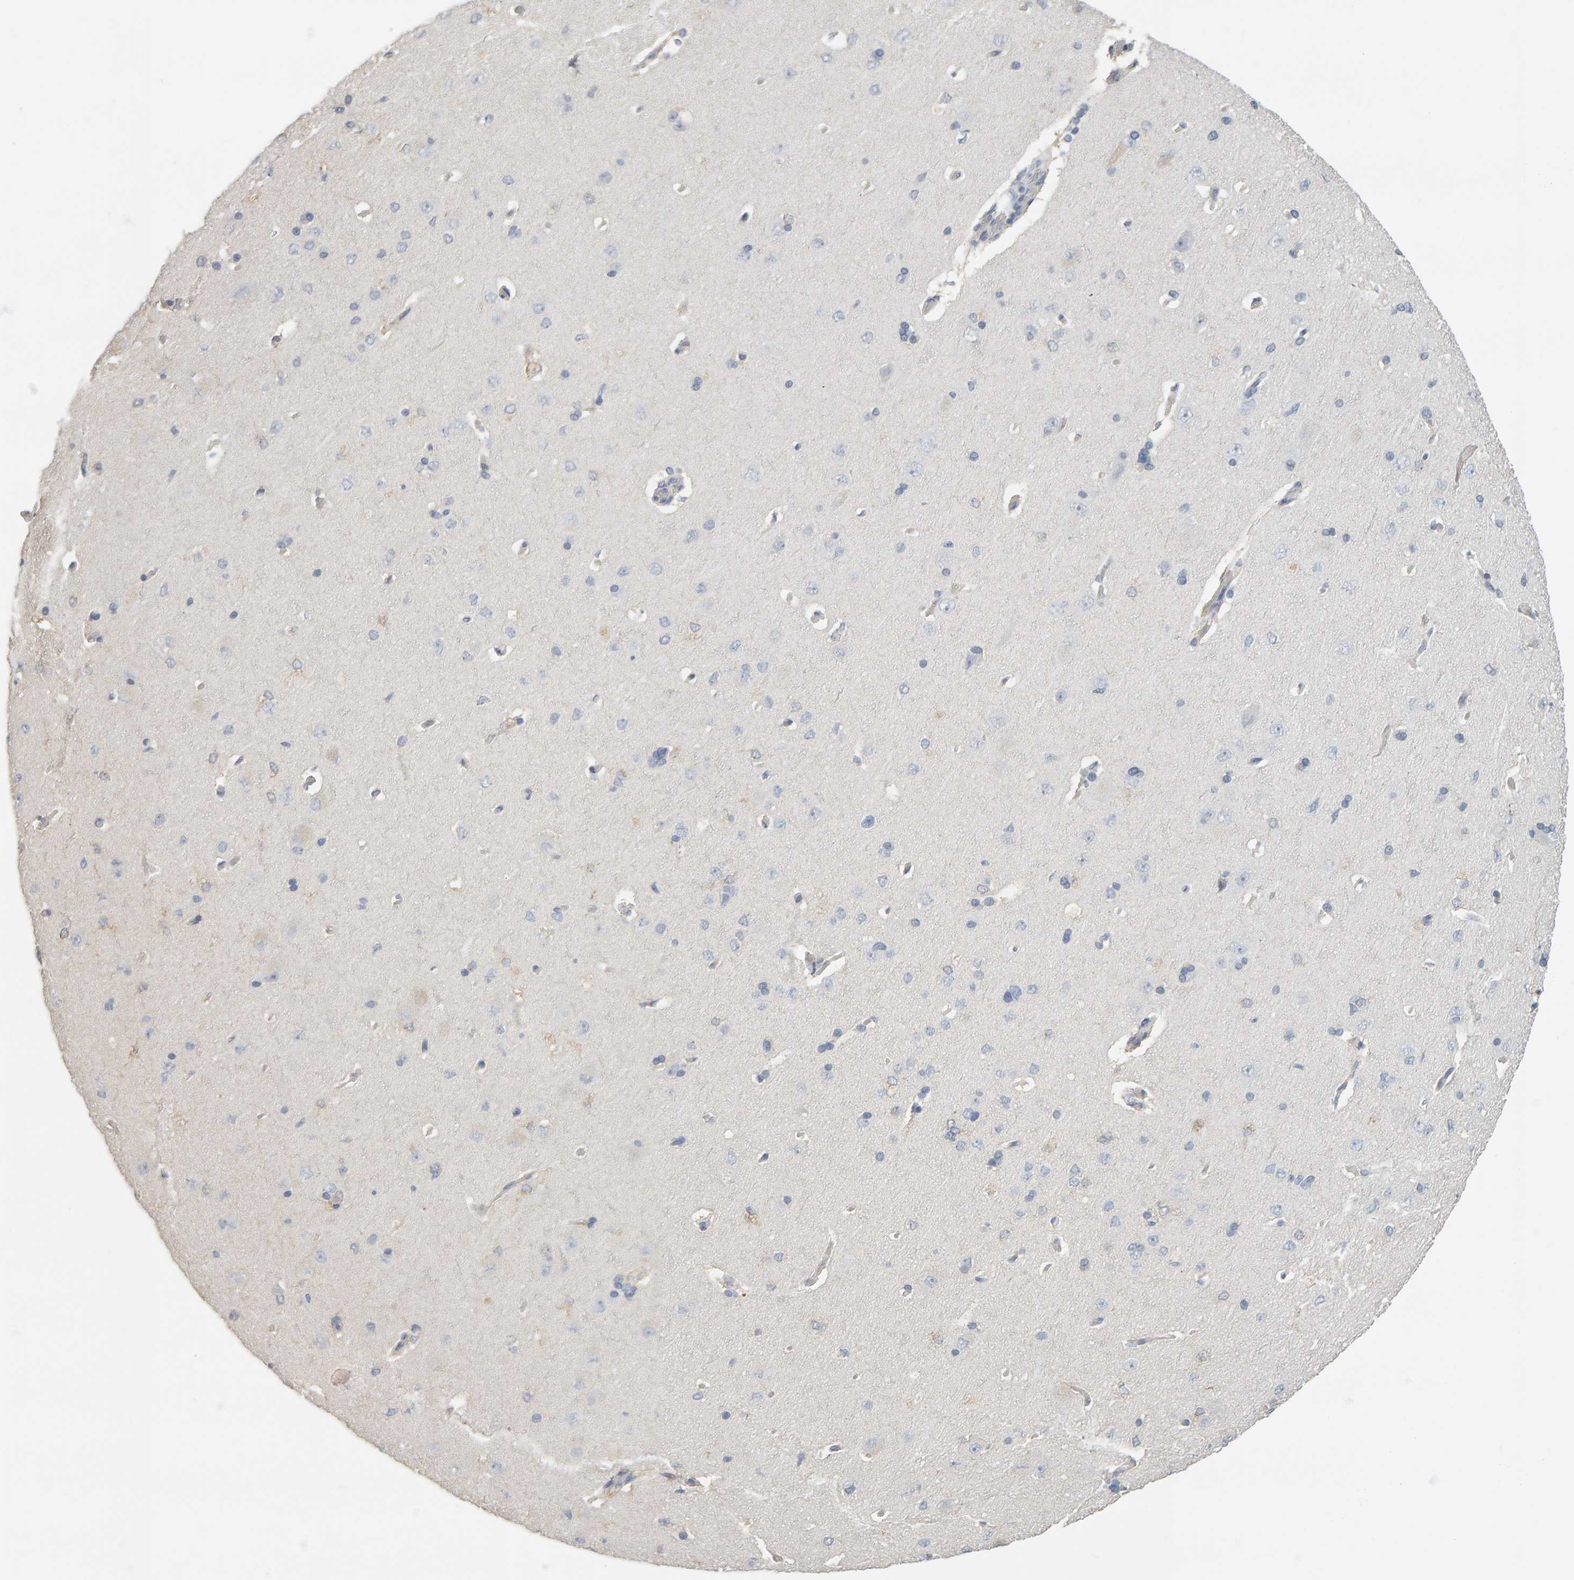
{"staining": {"intensity": "negative", "quantity": "none", "location": "none"}, "tissue": "cerebral cortex", "cell_type": "Endothelial cells", "image_type": "normal", "snomed": [{"axis": "morphology", "description": "Normal tissue, NOS"}, {"axis": "topography", "description": "Cerebral cortex"}], "caption": "DAB (3,3'-diaminobenzidine) immunohistochemical staining of unremarkable human cerebral cortex reveals no significant expression in endothelial cells. (DAB immunohistochemistry with hematoxylin counter stain).", "gene": "ADHFE1", "patient": {"sex": "male", "age": 62}}